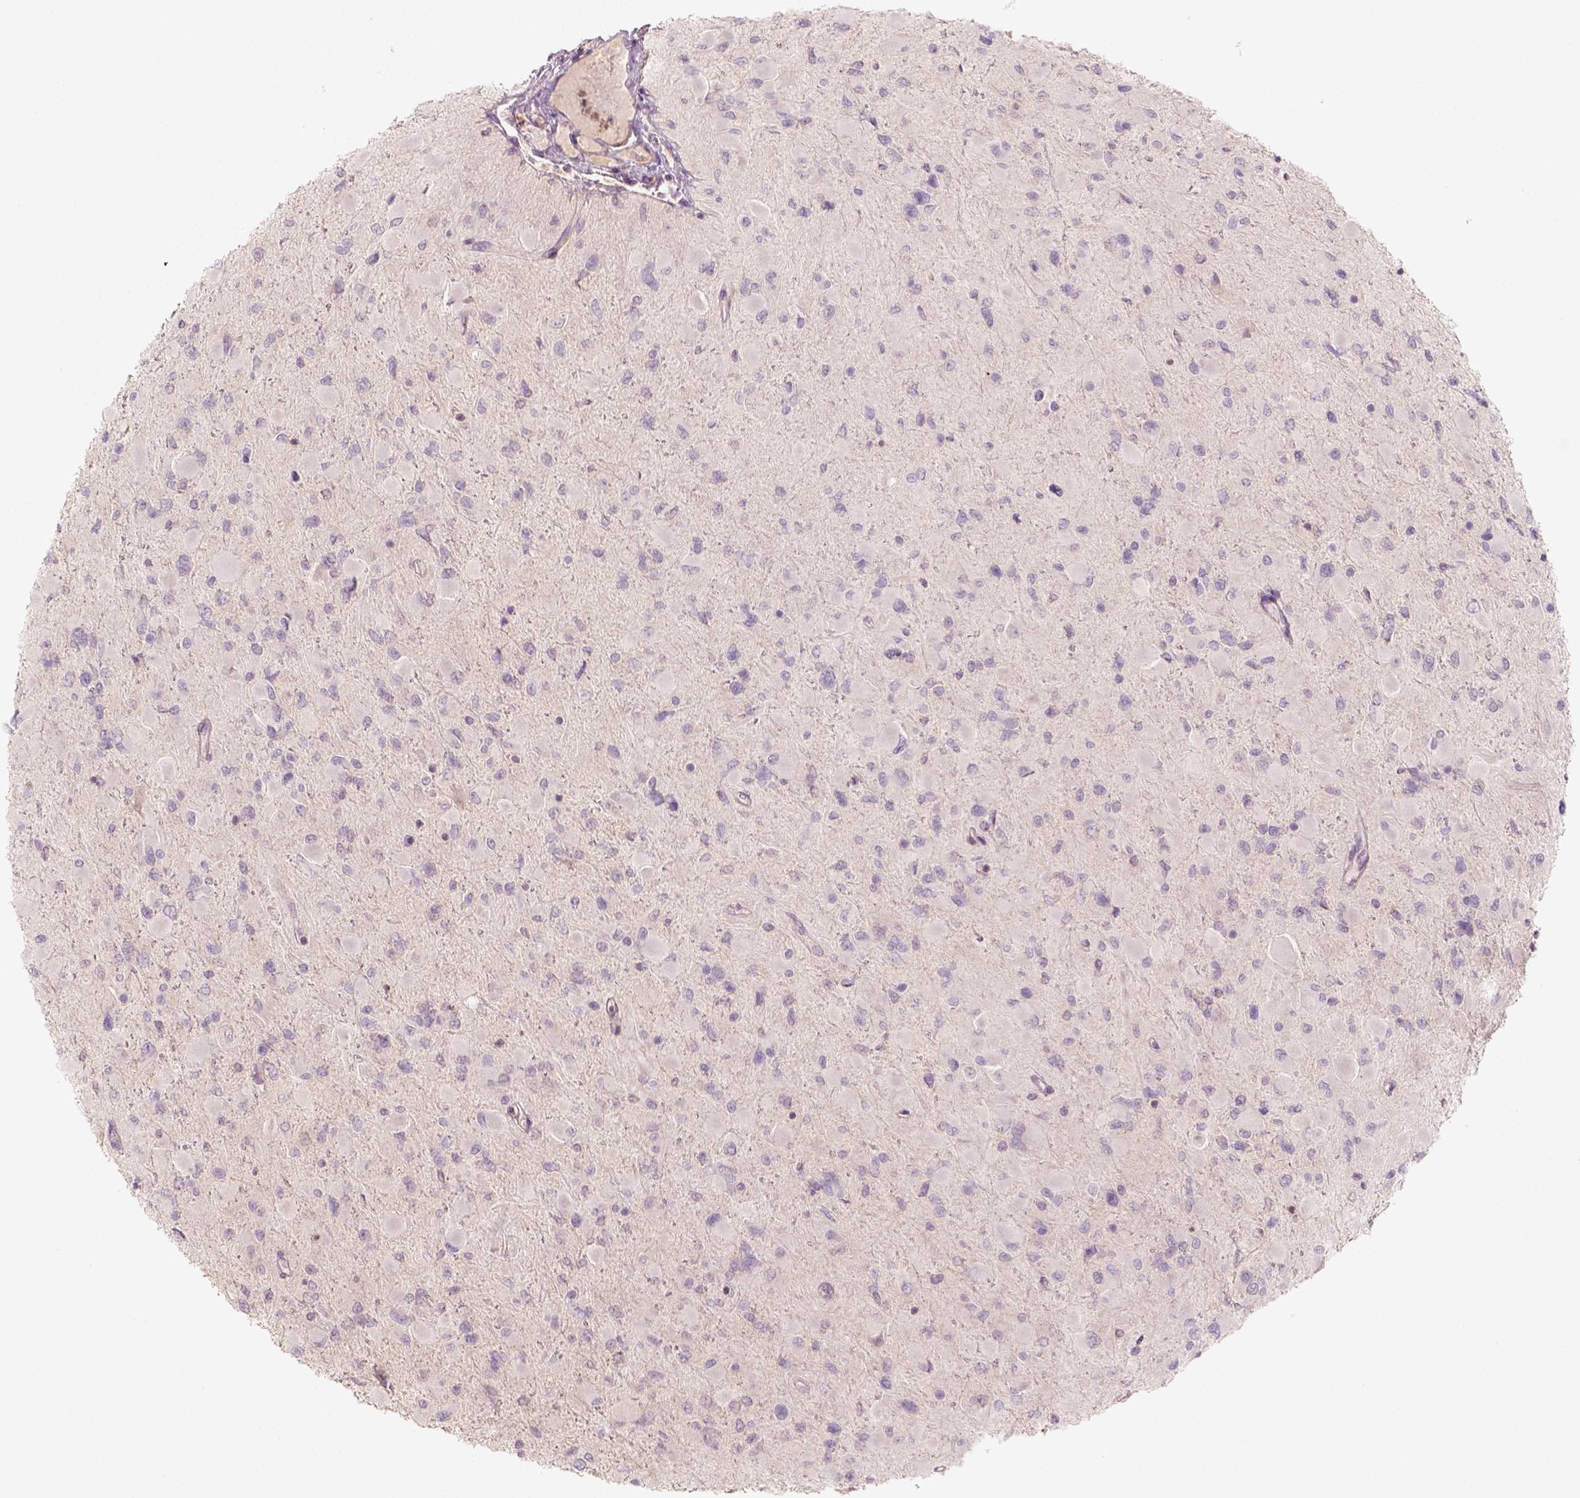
{"staining": {"intensity": "negative", "quantity": "none", "location": "none"}, "tissue": "glioma", "cell_type": "Tumor cells", "image_type": "cancer", "snomed": [{"axis": "morphology", "description": "Glioma, malignant, High grade"}, {"axis": "topography", "description": "Cerebral cortex"}], "caption": "Immunohistochemical staining of glioma exhibits no significant staining in tumor cells. The staining was performed using DAB to visualize the protein expression in brown, while the nuclei were stained in blue with hematoxylin (Magnification: 20x).", "gene": "AQP9", "patient": {"sex": "female", "age": 36}}